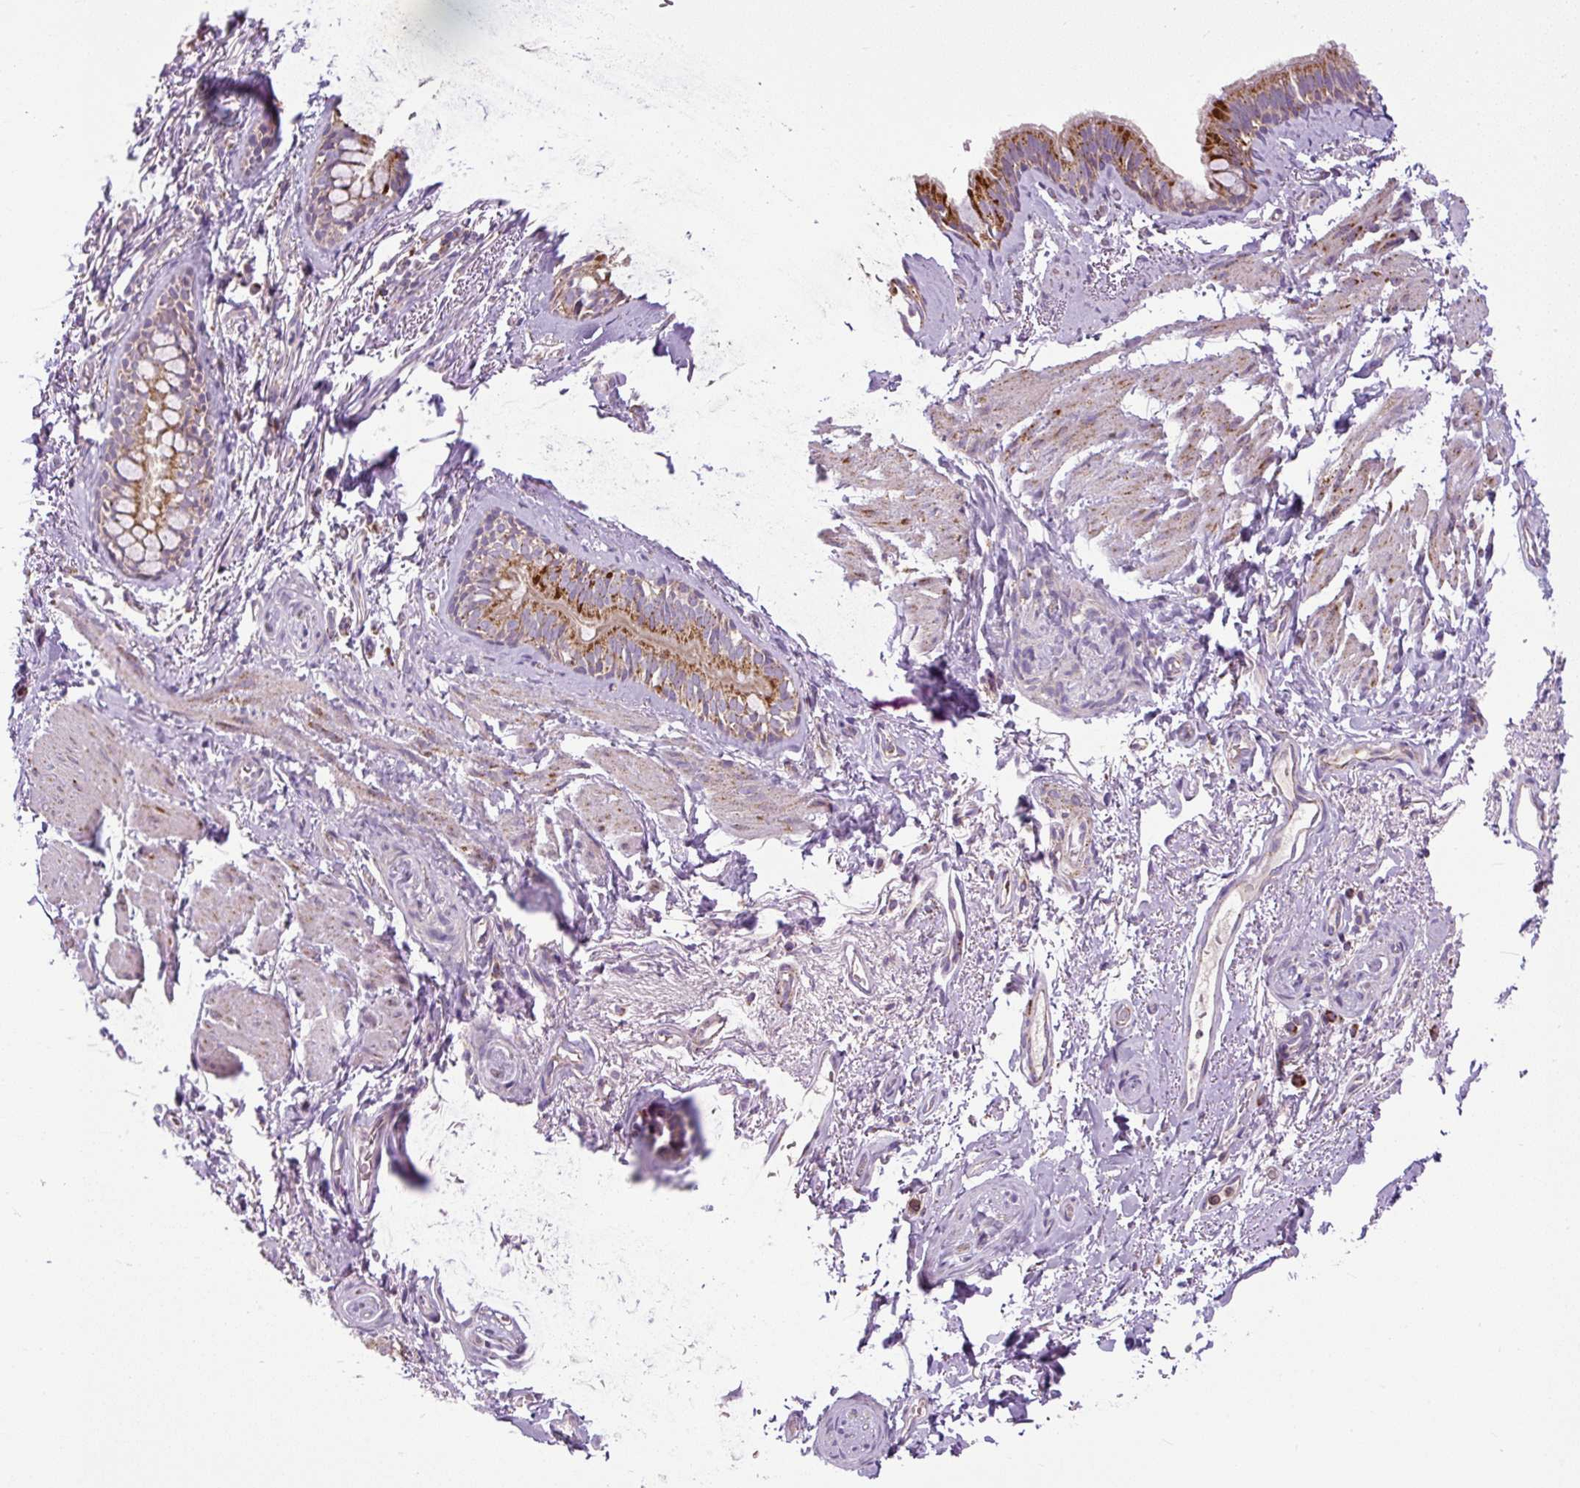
{"staining": {"intensity": "strong", "quantity": ">75%", "location": "cytoplasmic/membranous"}, "tissue": "bronchus", "cell_type": "Respiratory epithelial cells", "image_type": "normal", "snomed": [{"axis": "morphology", "description": "Normal tissue, NOS"}, {"axis": "topography", "description": "Bronchus"}], "caption": "Protein expression analysis of normal human bronchus reveals strong cytoplasmic/membranous staining in about >75% of respiratory epithelial cells. (brown staining indicates protein expression, while blue staining denotes nuclei).", "gene": "TM2D3", "patient": {"sex": "male", "age": 67}}